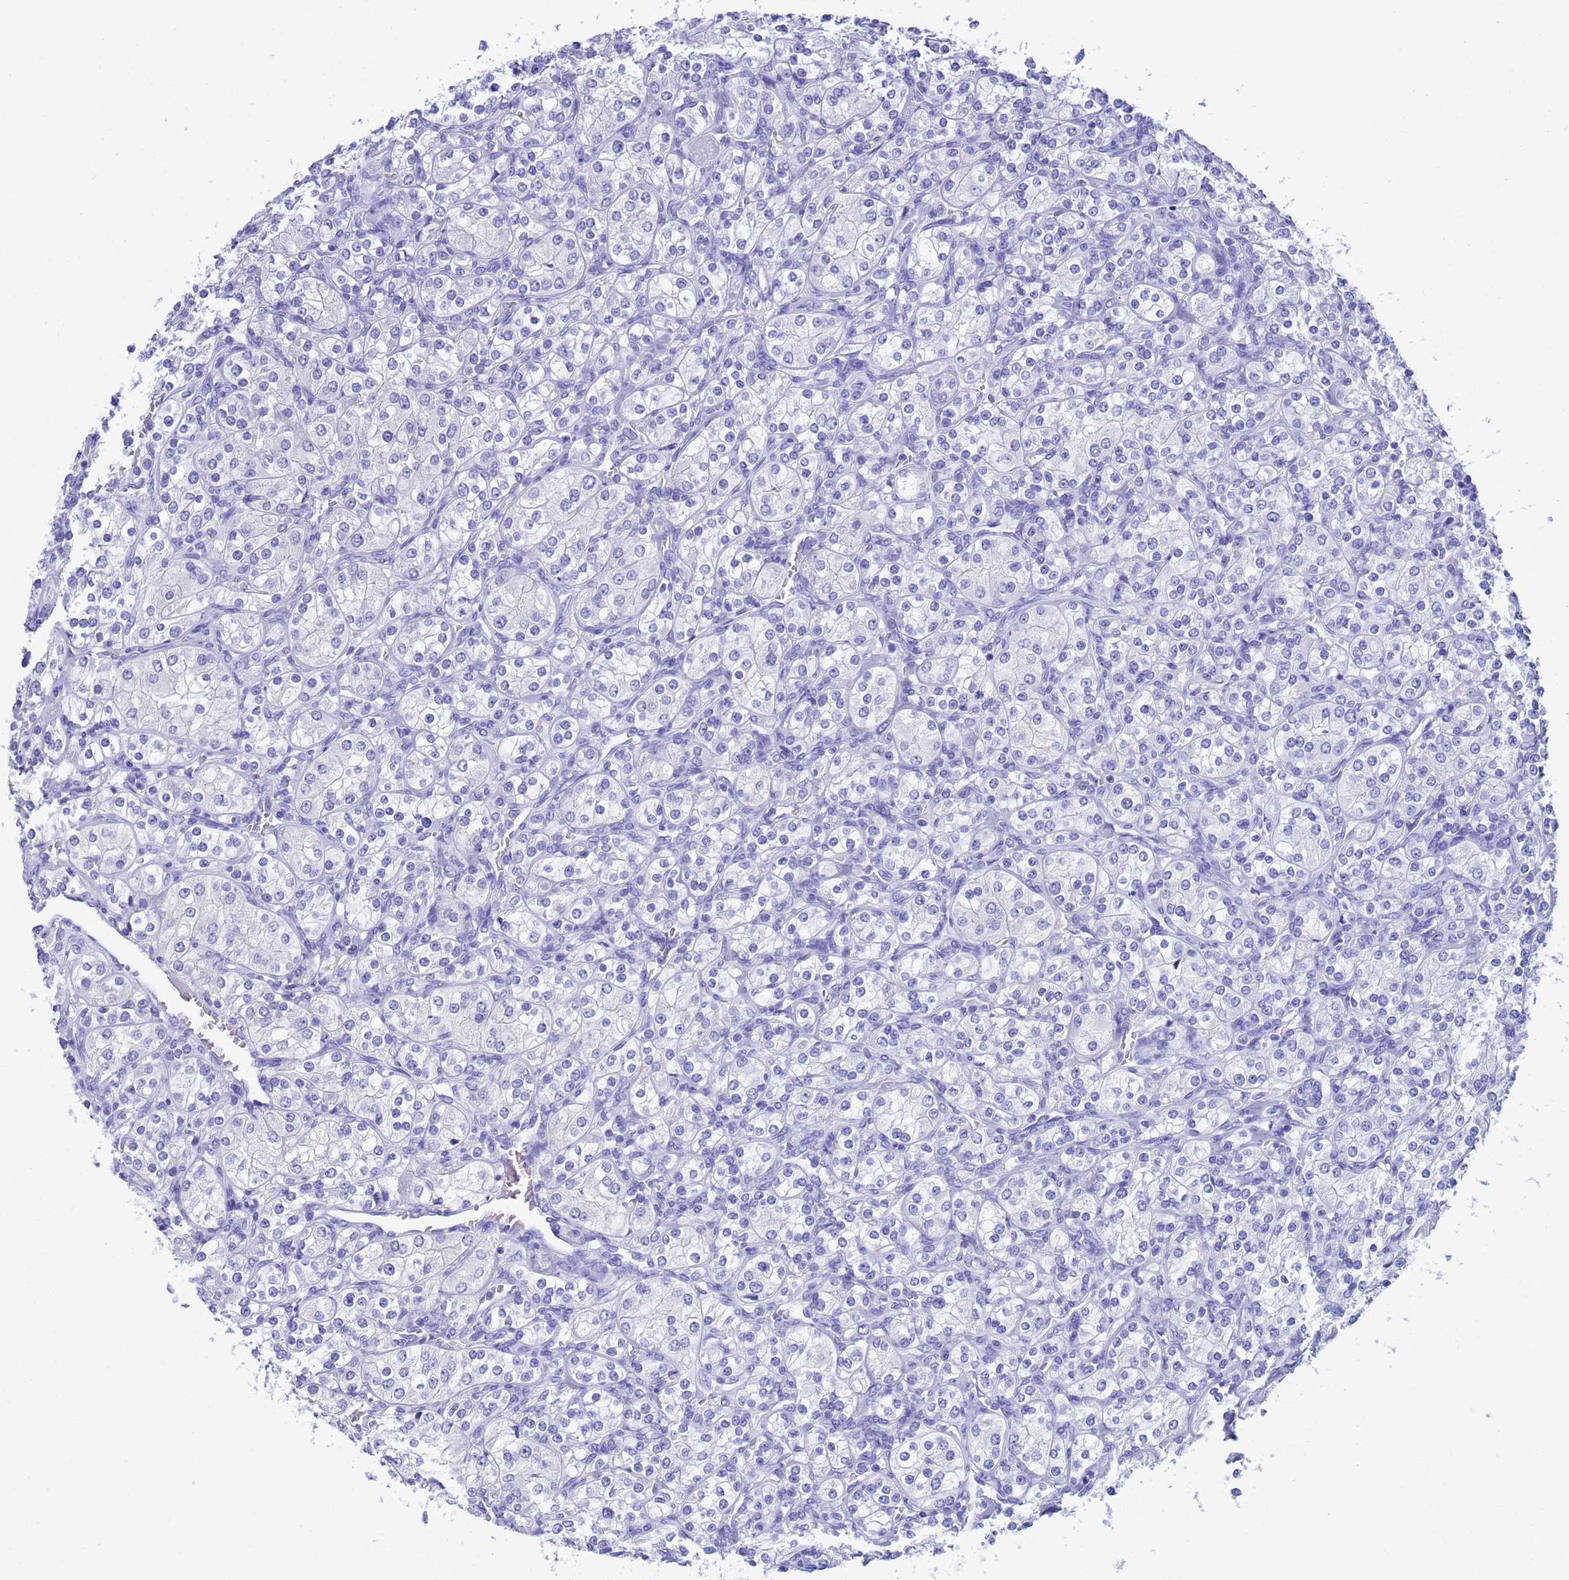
{"staining": {"intensity": "negative", "quantity": "none", "location": "none"}, "tissue": "renal cancer", "cell_type": "Tumor cells", "image_type": "cancer", "snomed": [{"axis": "morphology", "description": "Adenocarcinoma, NOS"}, {"axis": "topography", "description": "Kidney"}], "caption": "Protein analysis of adenocarcinoma (renal) demonstrates no significant expression in tumor cells.", "gene": "AKR1C2", "patient": {"sex": "male", "age": 77}}